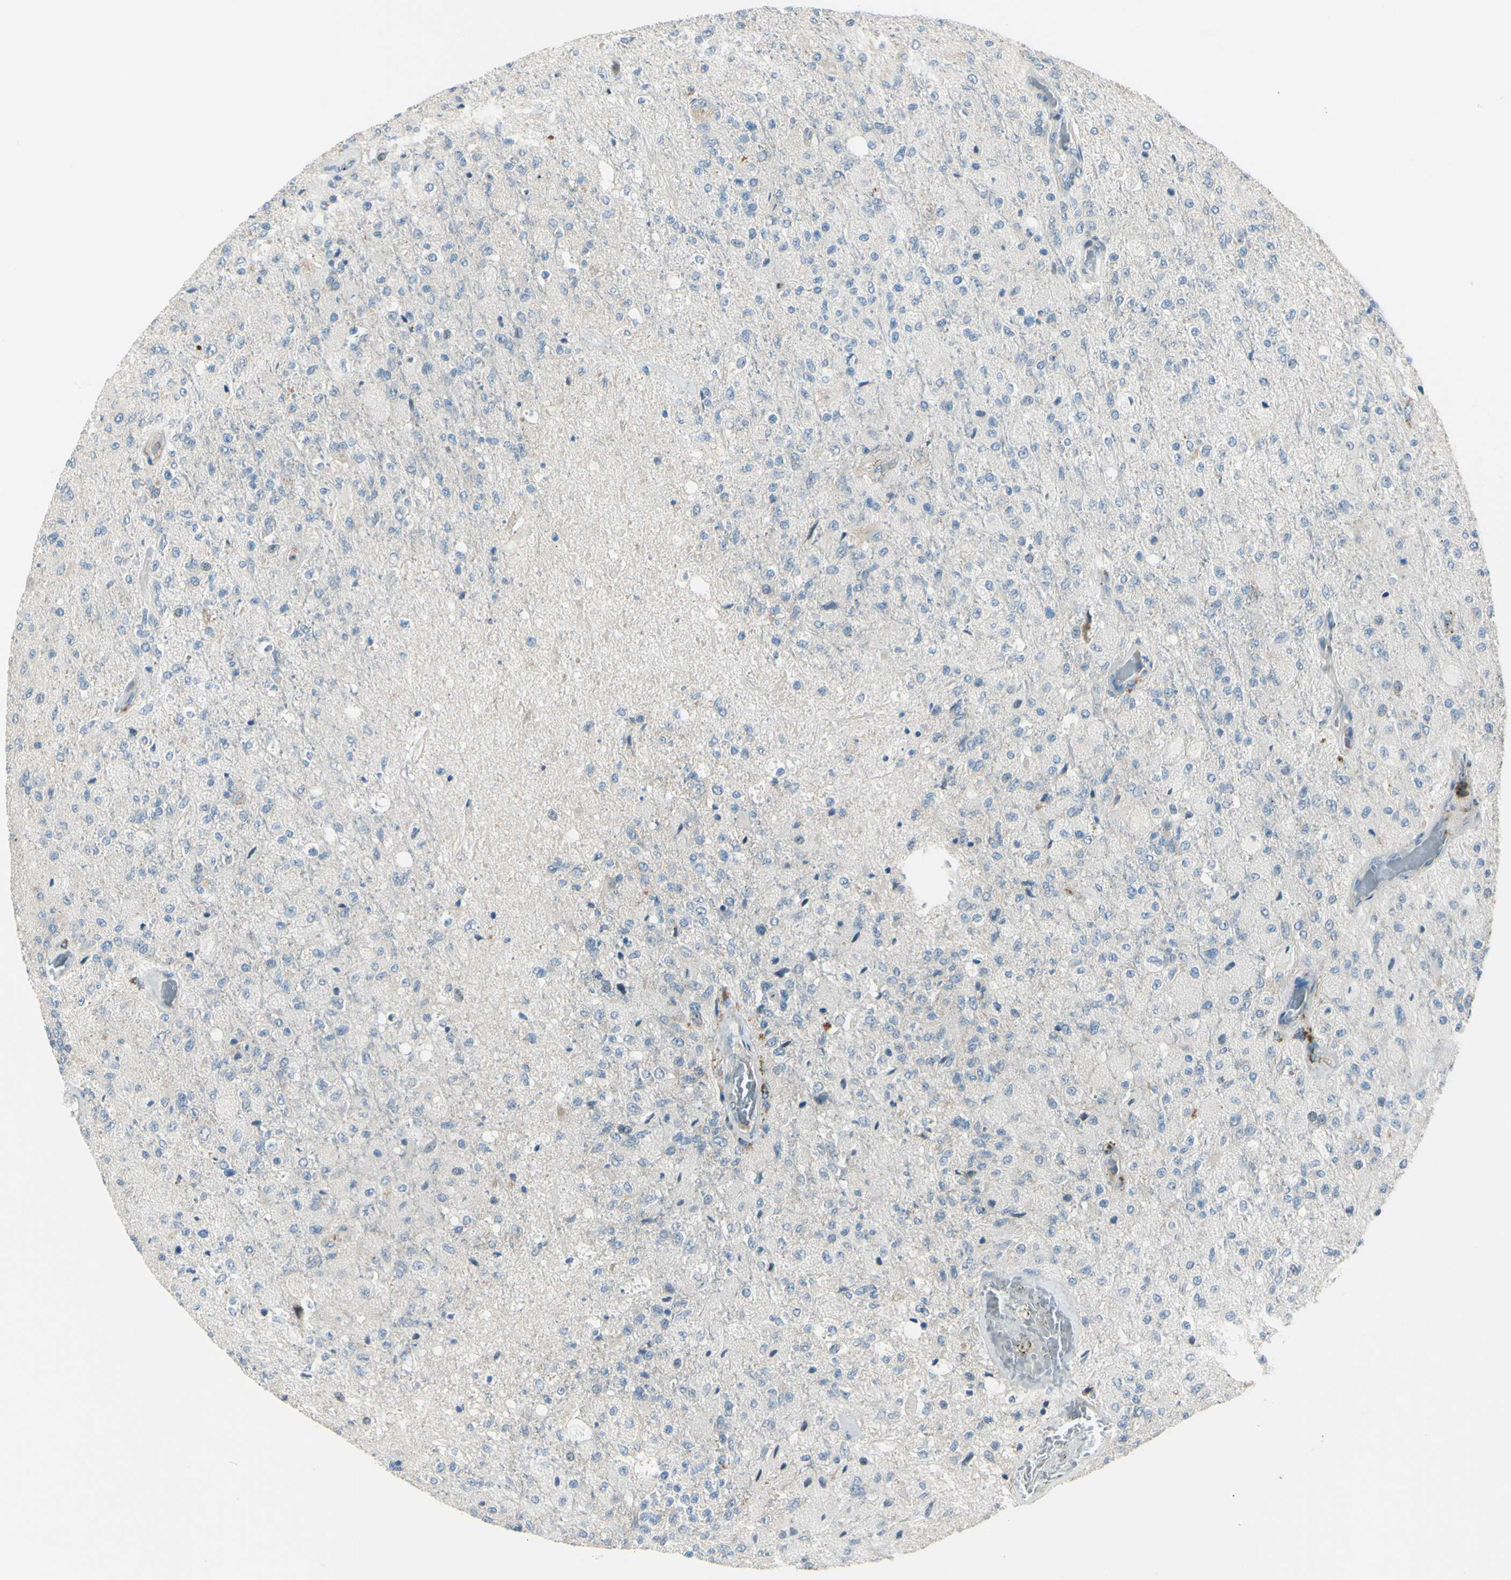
{"staining": {"intensity": "weak", "quantity": "<25%", "location": "cytoplasmic/membranous"}, "tissue": "glioma", "cell_type": "Tumor cells", "image_type": "cancer", "snomed": [{"axis": "morphology", "description": "Normal tissue, NOS"}, {"axis": "morphology", "description": "Glioma, malignant, High grade"}, {"axis": "topography", "description": "Cerebral cortex"}], "caption": "There is no significant positivity in tumor cells of malignant glioma (high-grade).", "gene": "LMTK2", "patient": {"sex": "male", "age": 77}}